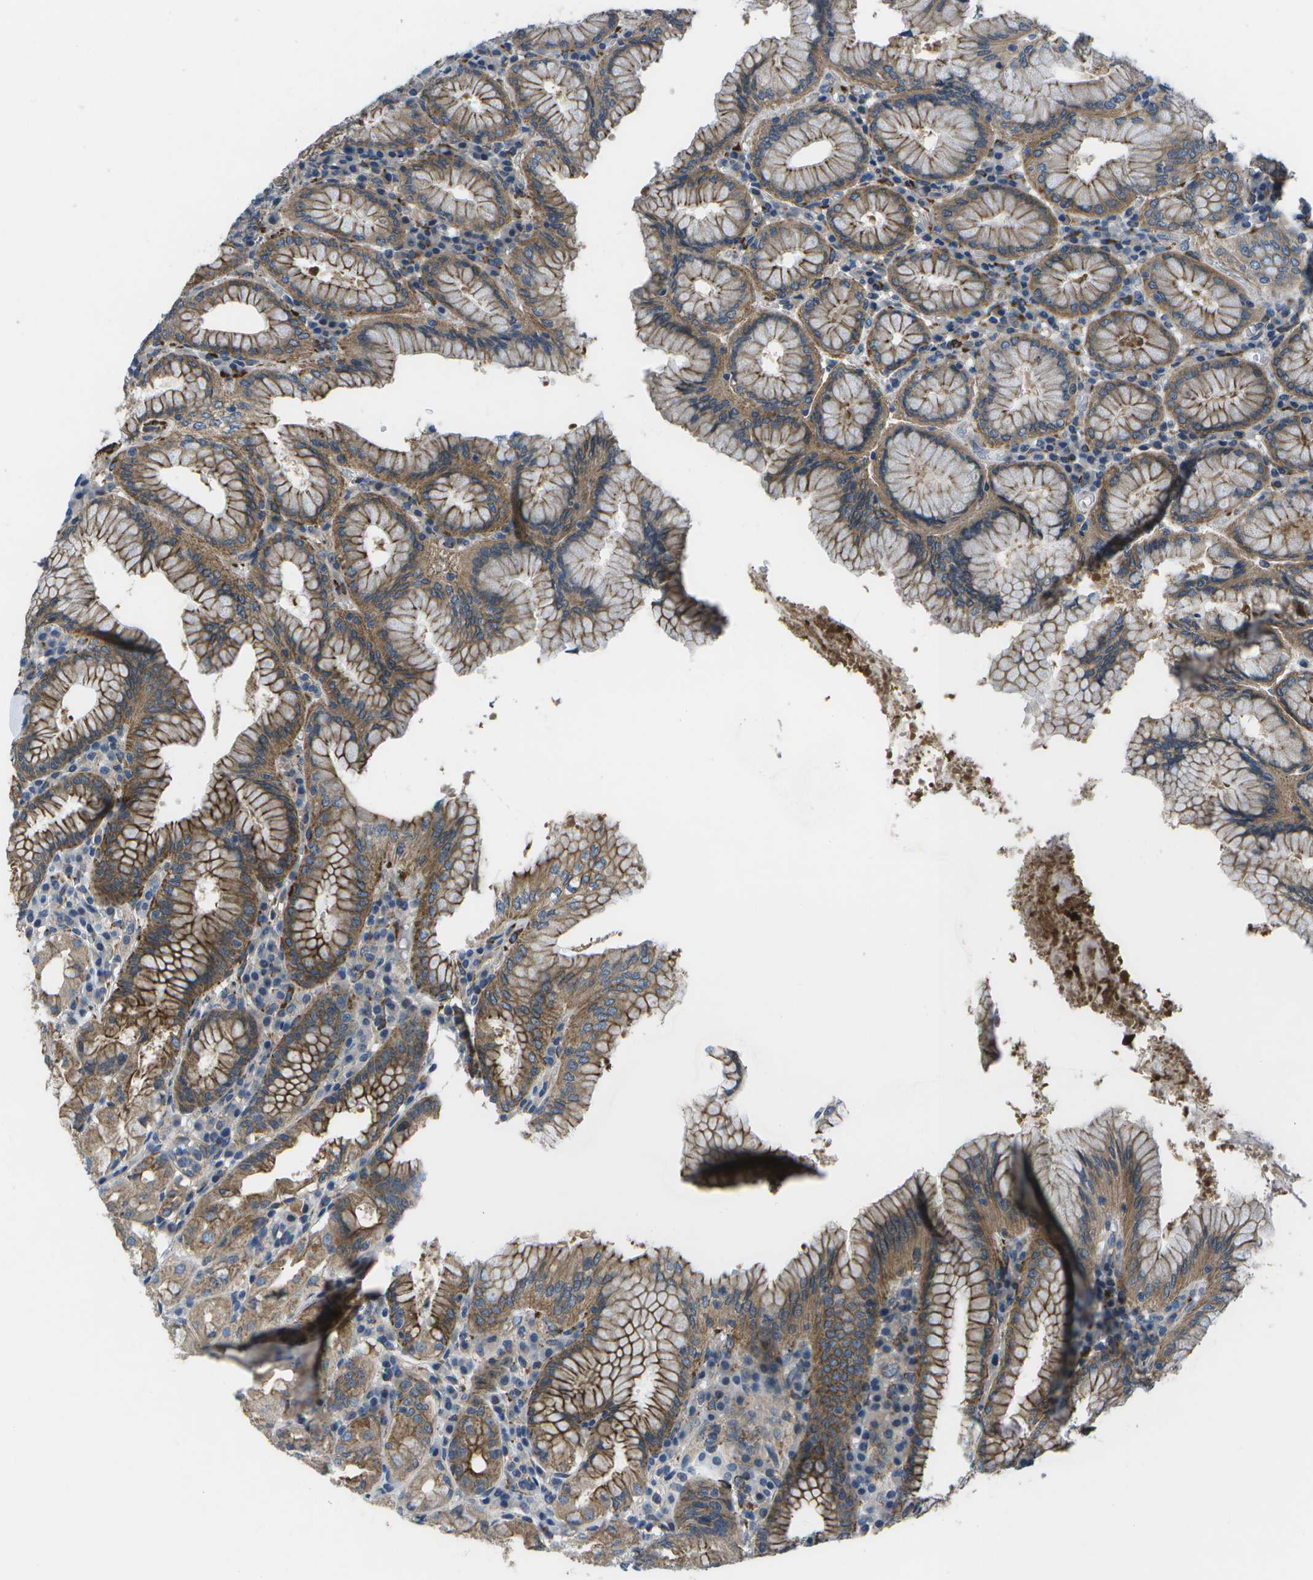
{"staining": {"intensity": "strong", "quantity": ">75%", "location": "cytoplasmic/membranous"}, "tissue": "stomach", "cell_type": "Glandular cells", "image_type": "normal", "snomed": [{"axis": "morphology", "description": "Normal tissue, NOS"}, {"axis": "topography", "description": "Stomach"}, {"axis": "topography", "description": "Stomach, lower"}], "caption": "Glandular cells display strong cytoplasmic/membranous positivity in about >75% of cells in benign stomach.", "gene": "P3H1", "patient": {"sex": "female", "age": 56}}